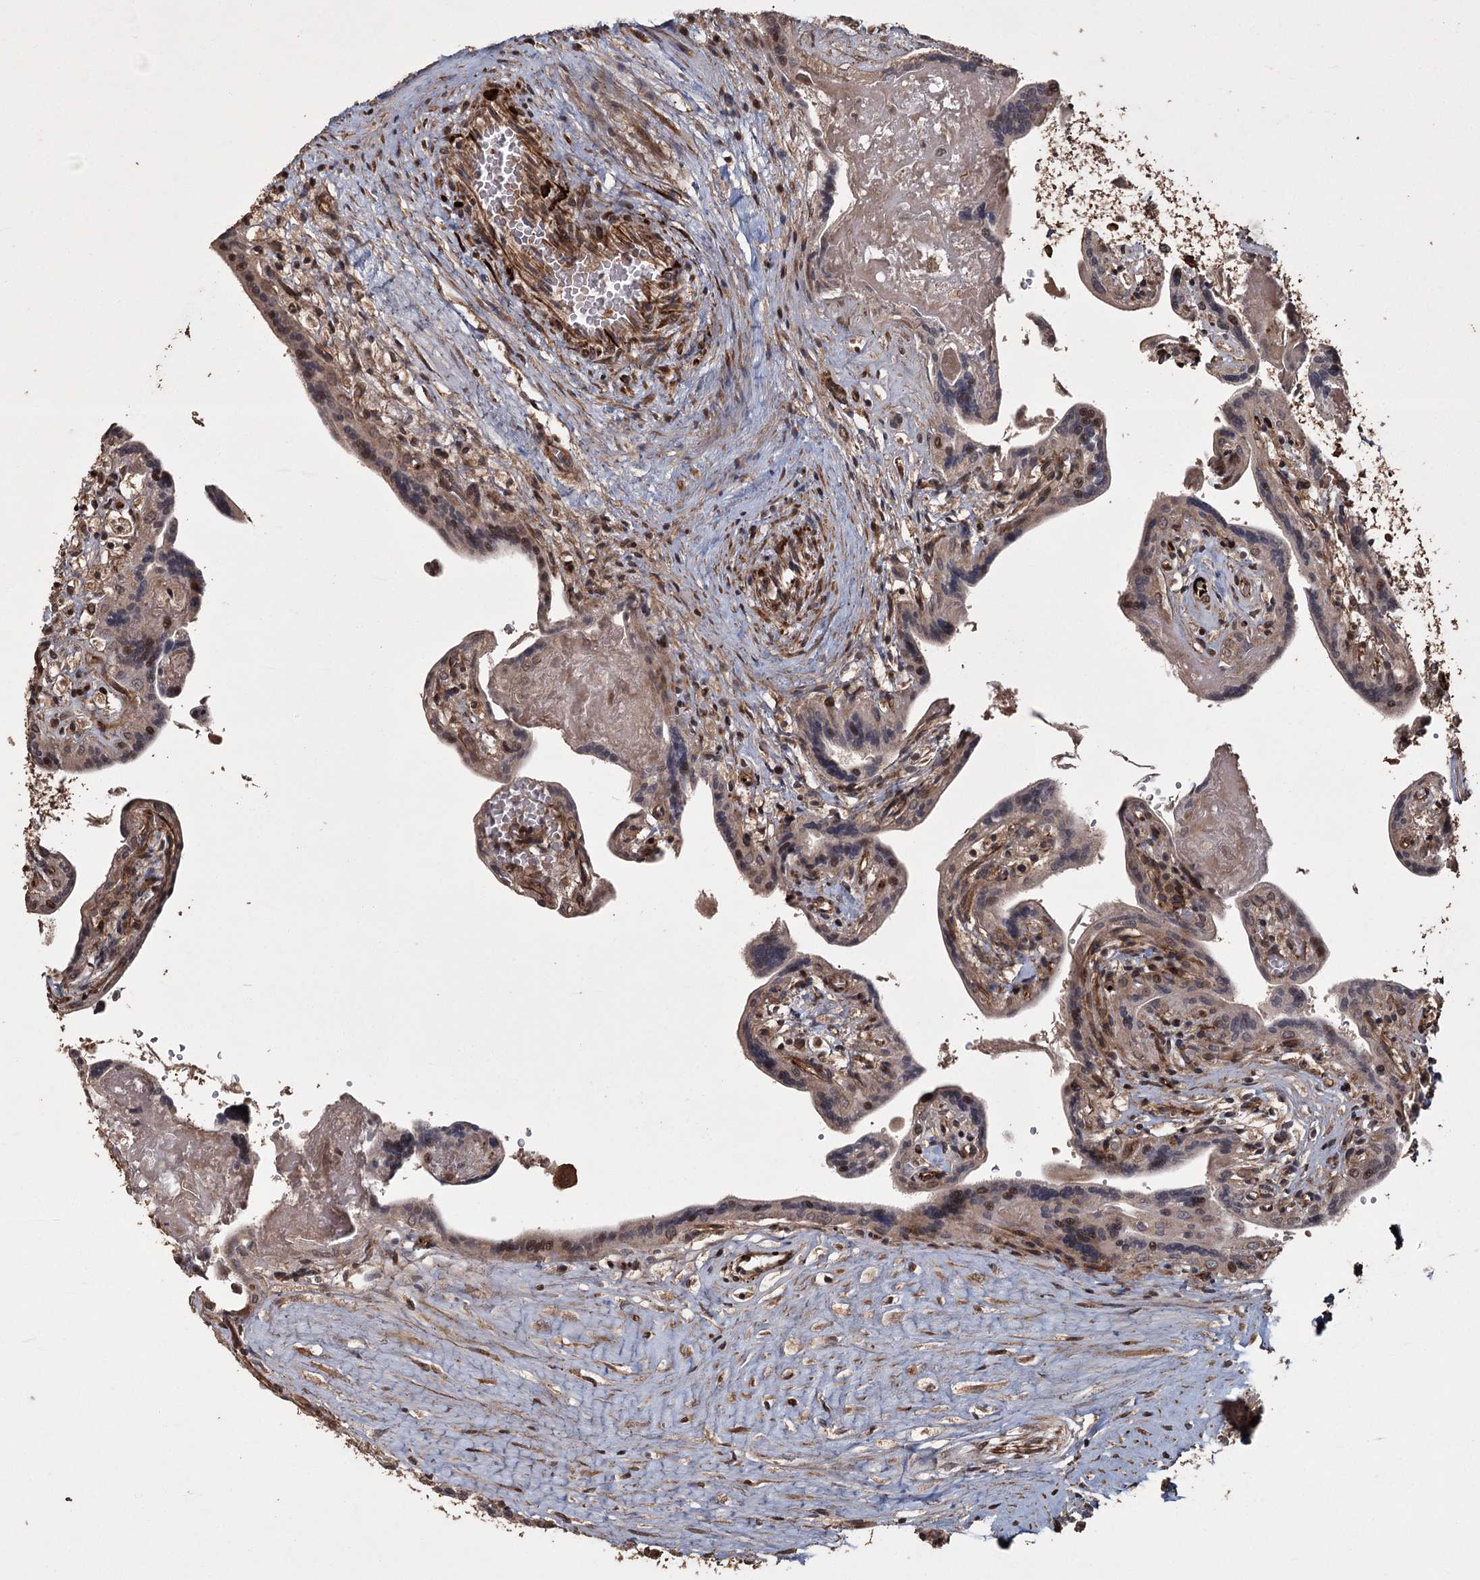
{"staining": {"intensity": "moderate", "quantity": "25%-75%", "location": "cytoplasmic/membranous,nuclear"}, "tissue": "placenta", "cell_type": "Trophoblastic cells", "image_type": "normal", "snomed": [{"axis": "morphology", "description": "Normal tissue, NOS"}, {"axis": "topography", "description": "Placenta"}], "caption": "Protein expression by immunohistochemistry (IHC) reveals moderate cytoplasmic/membranous,nuclear positivity in approximately 25%-75% of trophoblastic cells in benign placenta.", "gene": "RPAP3", "patient": {"sex": "female", "age": 37}}